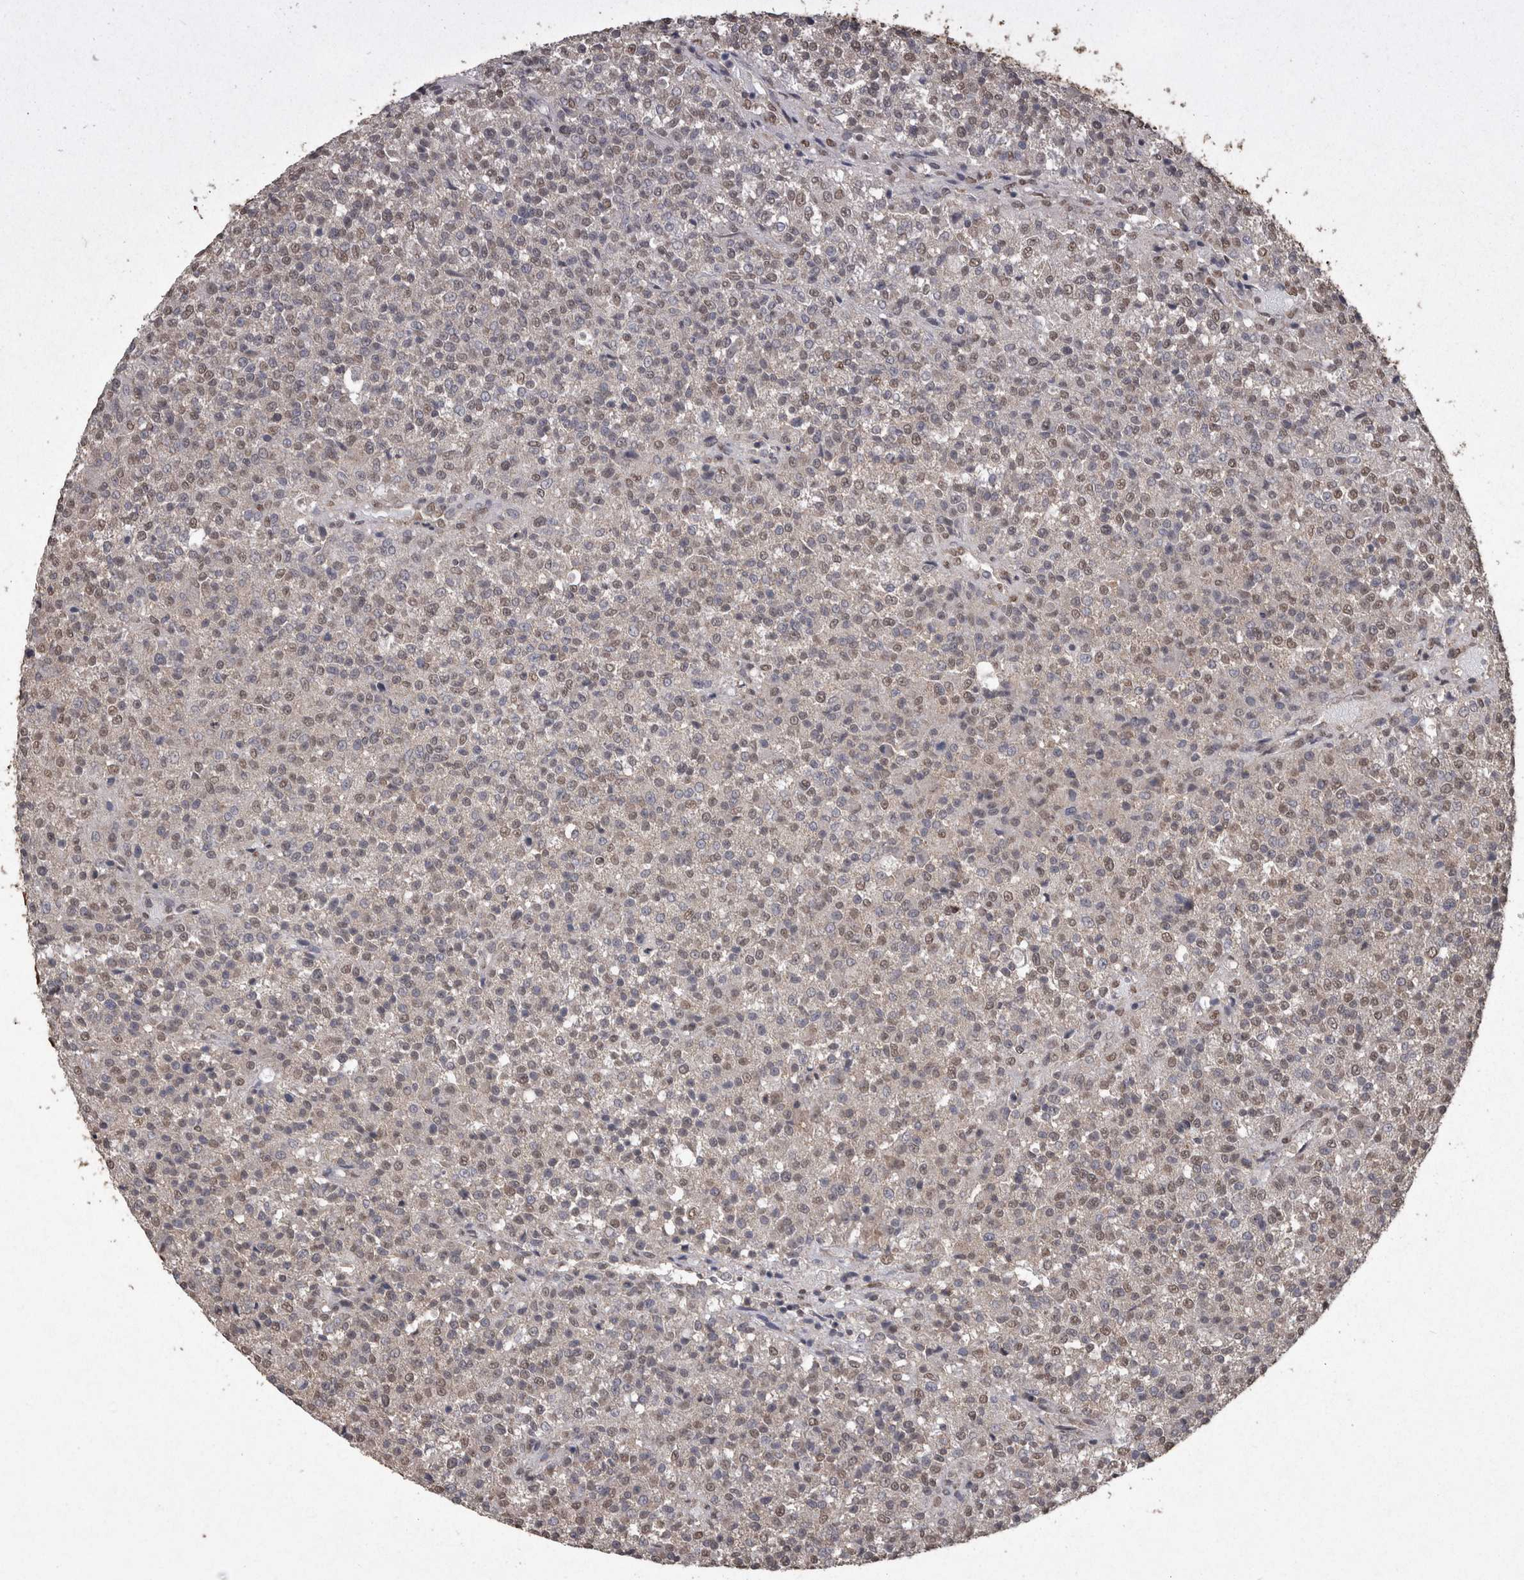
{"staining": {"intensity": "weak", "quantity": "<25%", "location": "nuclear"}, "tissue": "testis cancer", "cell_type": "Tumor cells", "image_type": "cancer", "snomed": [{"axis": "morphology", "description": "Seminoma, NOS"}, {"axis": "topography", "description": "Testis"}], "caption": "Protein analysis of seminoma (testis) displays no significant positivity in tumor cells. (DAB (3,3'-diaminobenzidine) IHC visualized using brightfield microscopy, high magnification).", "gene": "SMAD7", "patient": {"sex": "male", "age": 59}}